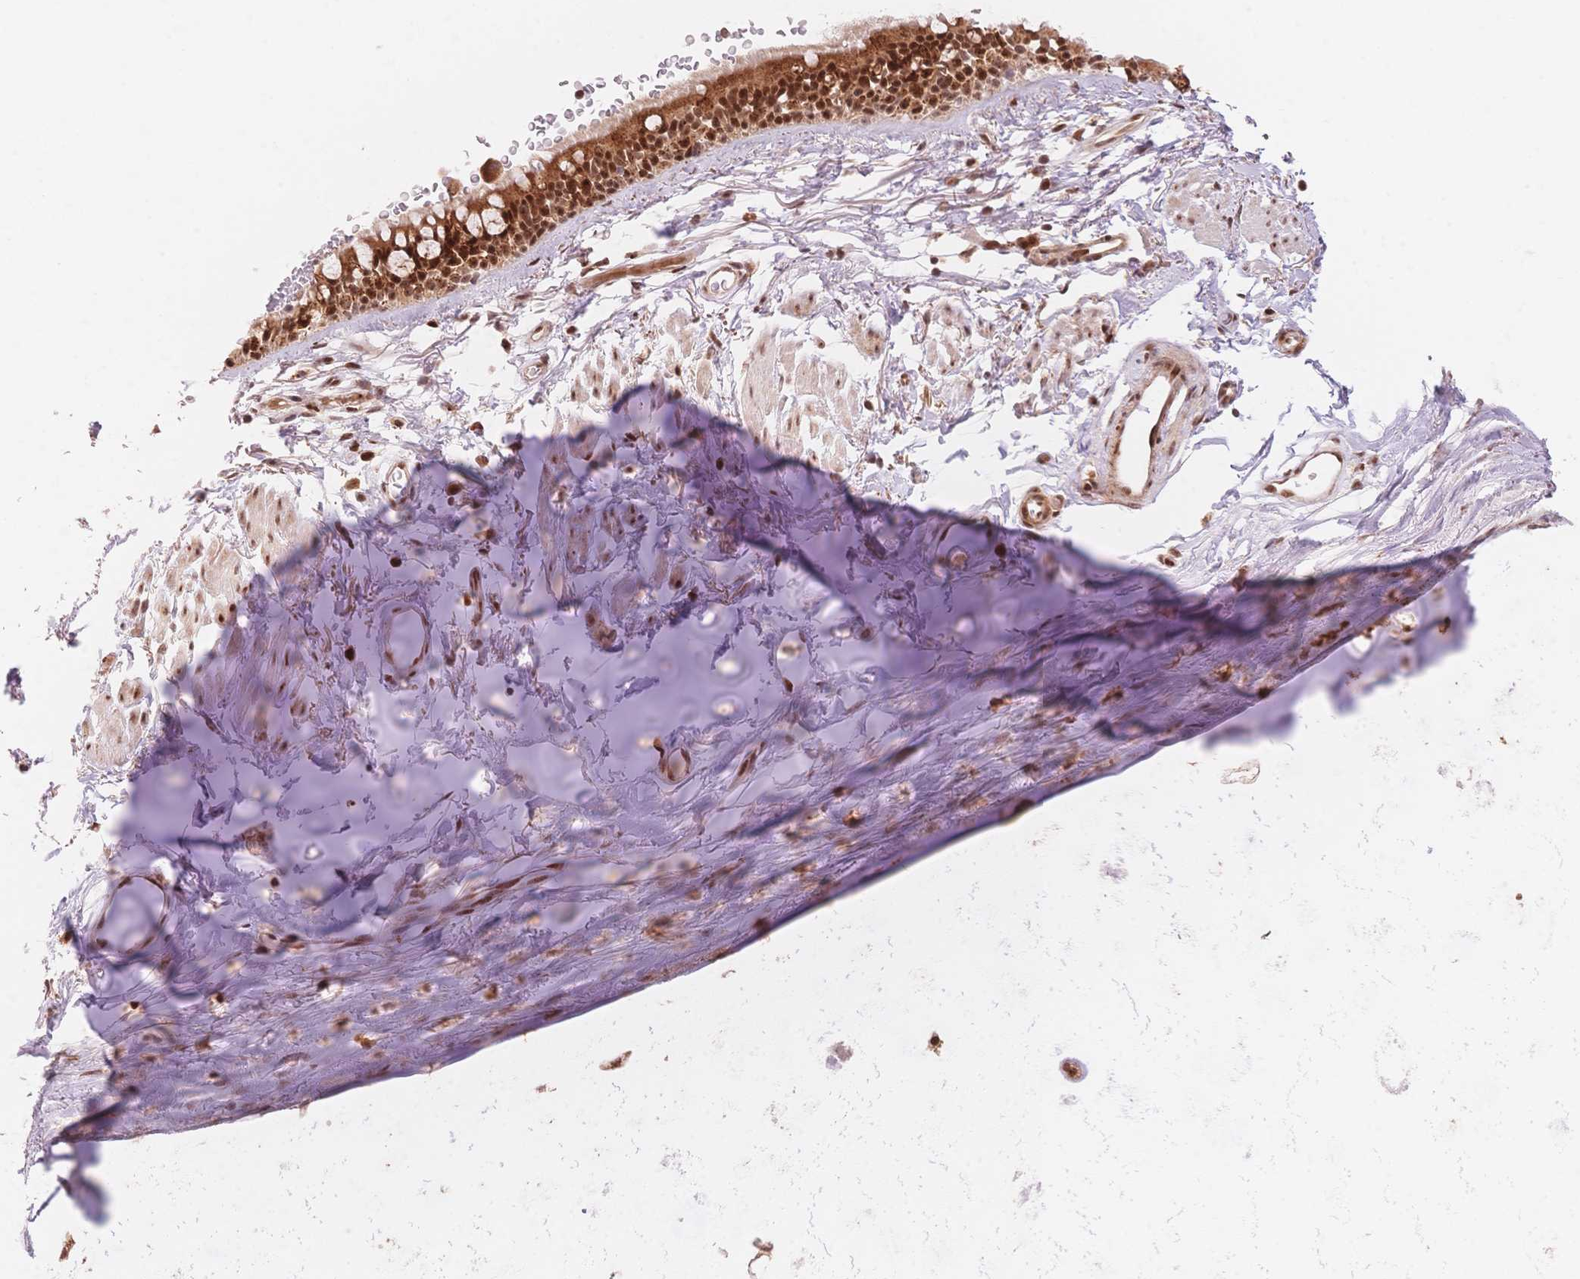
{"staining": {"intensity": "strong", "quantity": ">75%", "location": "cytoplasmic/membranous,nuclear"}, "tissue": "bronchus", "cell_type": "Respiratory epithelial cells", "image_type": "normal", "snomed": [{"axis": "morphology", "description": "Normal tissue, NOS"}, {"axis": "topography", "description": "Lymph node"}, {"axis": "topography", "description": "Cartilage tissue"}, {"axis": "topography", "description": "Bronchus"}], "caption": "A high-resolution image shows immunohistochemistry (IHC) staining of unremarkable bronchus, which exhibits strong cytoplasmic/membranous,nuclear positivity in approximately >75% of respiratory epithelial cells. (DAB (3,3'-diaminobenzidine) IHC with brightfield microscopy, high magnification).", "gene": "STK39", "patient": {"sex": "female", "age": 70}}